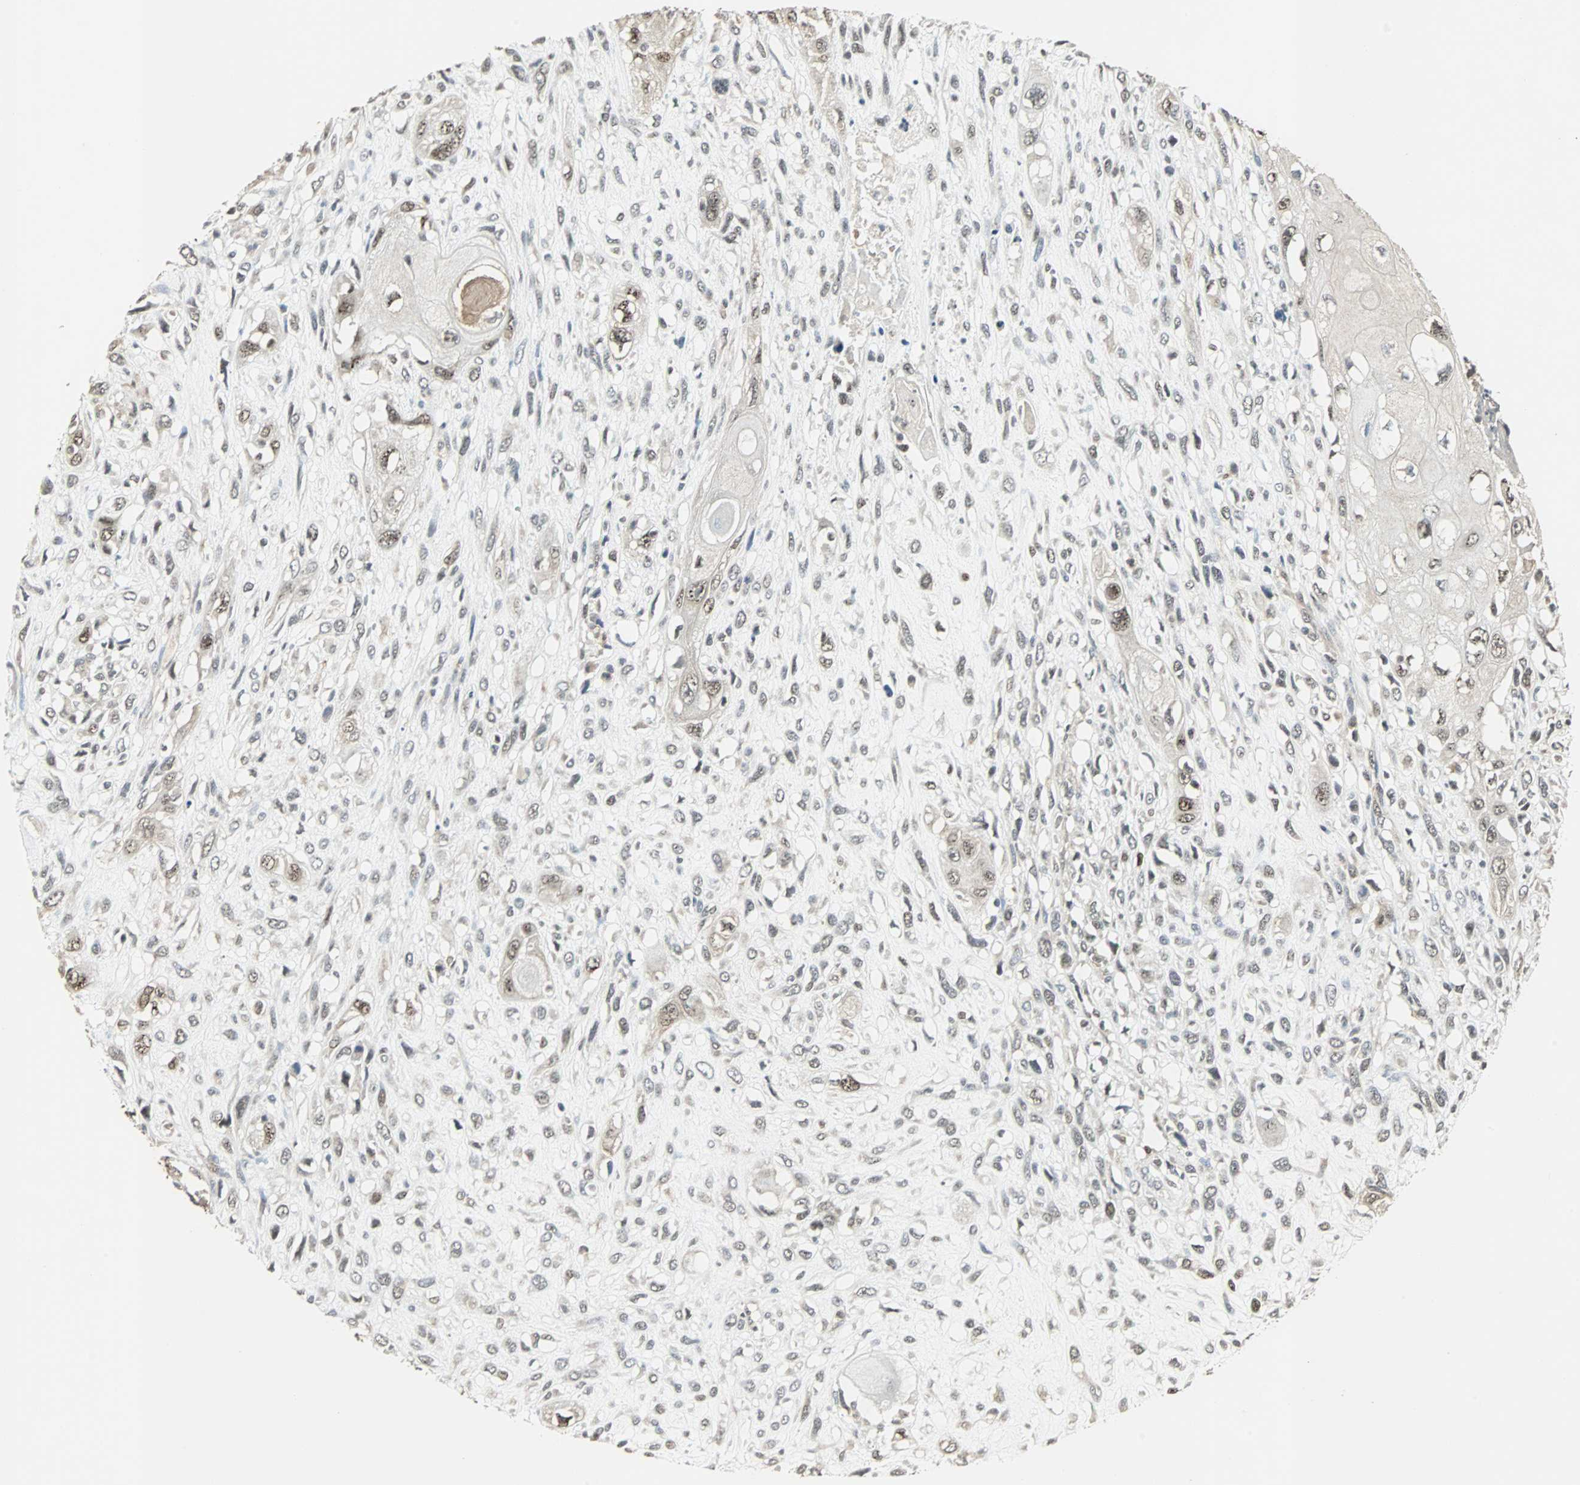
{"staining": {"intensity": "moderate", "quantity": ">75%", "location": "nuclear"}, "tissue": "head and neck cancer", "cell_type": "Tumor cells", "image_type": "cancer", "snomed": [{"axis": "morphology", "description": "Necrosis, NOS"}, {"axis": "morphology", "description": "Neoplasm, malignant, NOS"}, {"axis": "topography", "description": "Salivary gland"}, {"axis": "topography", "description": "Head-Neck"}], "caption": "Tumor cells display medium levels of moderate nuclear expression in approximately >75% of cells in human neoplasm (malignant) (head and neck).", "gene": "MED4", "patient": {"sex": "male", "age": 43}}